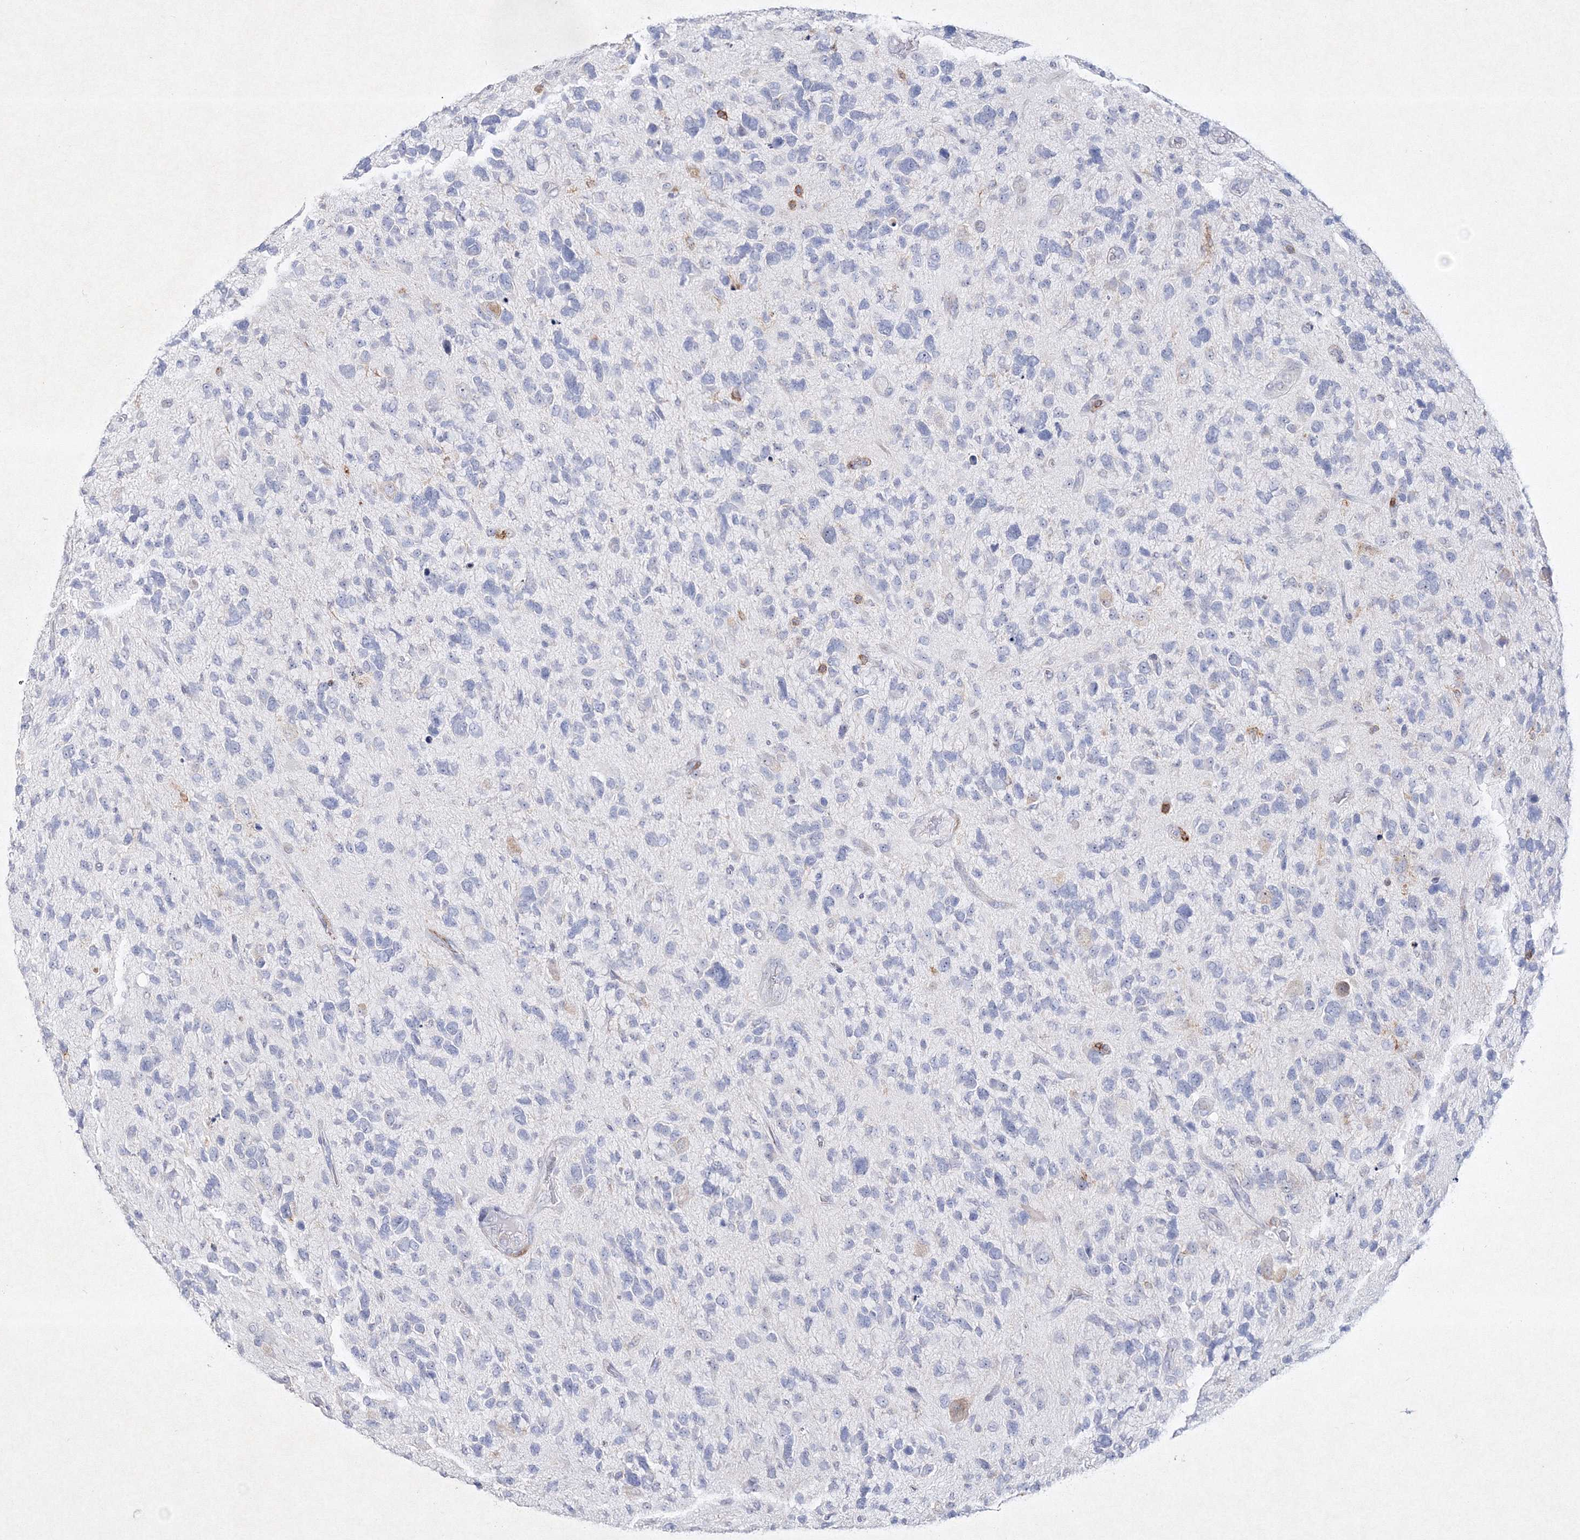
{"staining": {"intensity": "negative", "quantity": "none", "location": "none"}, "tissue": "glioma", "cell_type": "Tumor cells", "image_type": "cancer", "snomed": [{"axis": "morphology", "description": "Glioma, malignant, High grade"}, {"axis": "topography", "description": "Brain"}], "caption": "Malignant high-grade glioma was stained to show a protein in brown. There is no significant expression in tumor cells. Nuclei are stained in blue.", "gene": "HCST", "patient": {"sex": "female", "age": 58}}